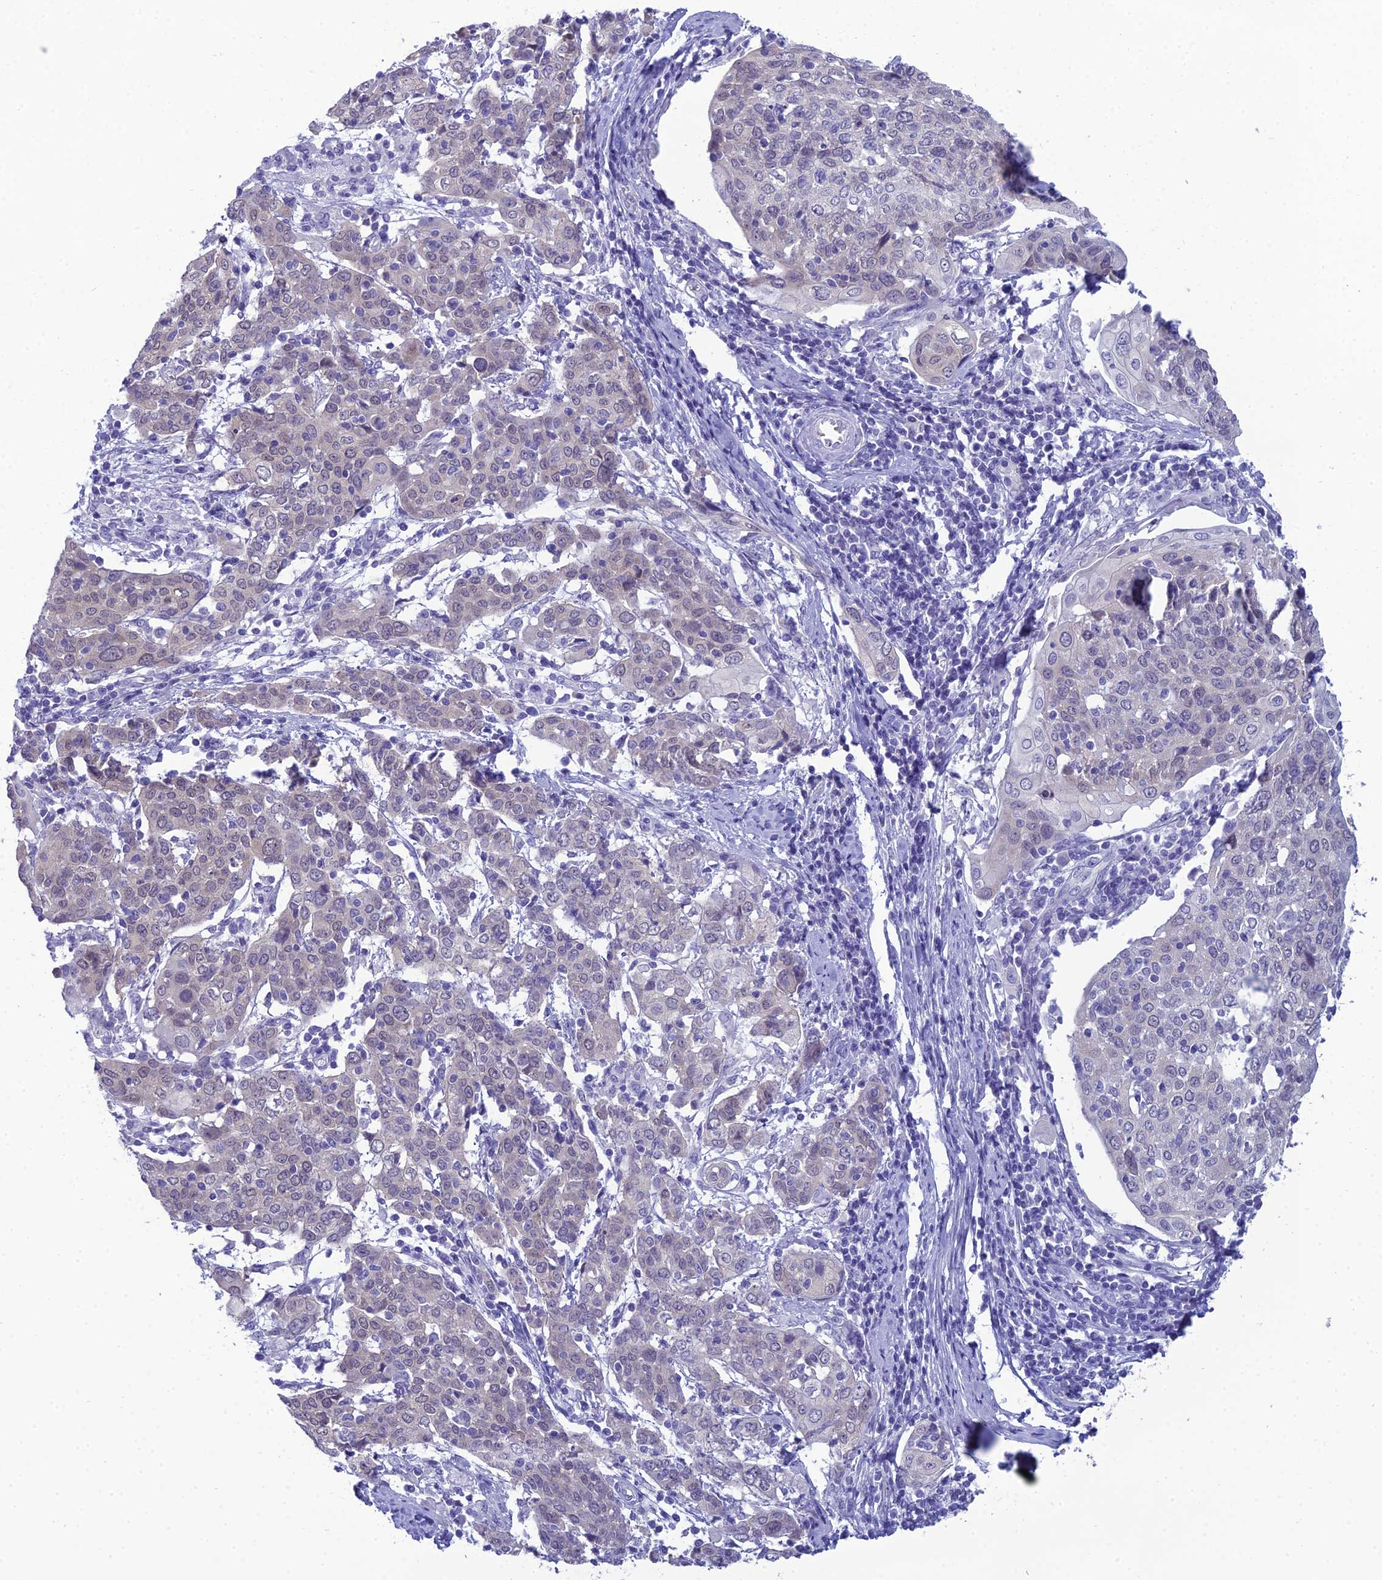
{"staining": {"intensity": "negative", "quantity": "none", "location": "none"}, "tissue": "cervical cancer", "cell_type": "Tumor cells", "image_type": "cancer", "snomed": [{"axis": "morphology", "description": "Squamous cell carcinoma, NOS"}, {"axis": "topography", "description": "Cervix"}], "caption": "There is no significant staining in tumor cells of cervical cancer (squamous cell carcinoma).", "gene": "GNPNAT1", "patient": {"sex": "female", "age": 67}}